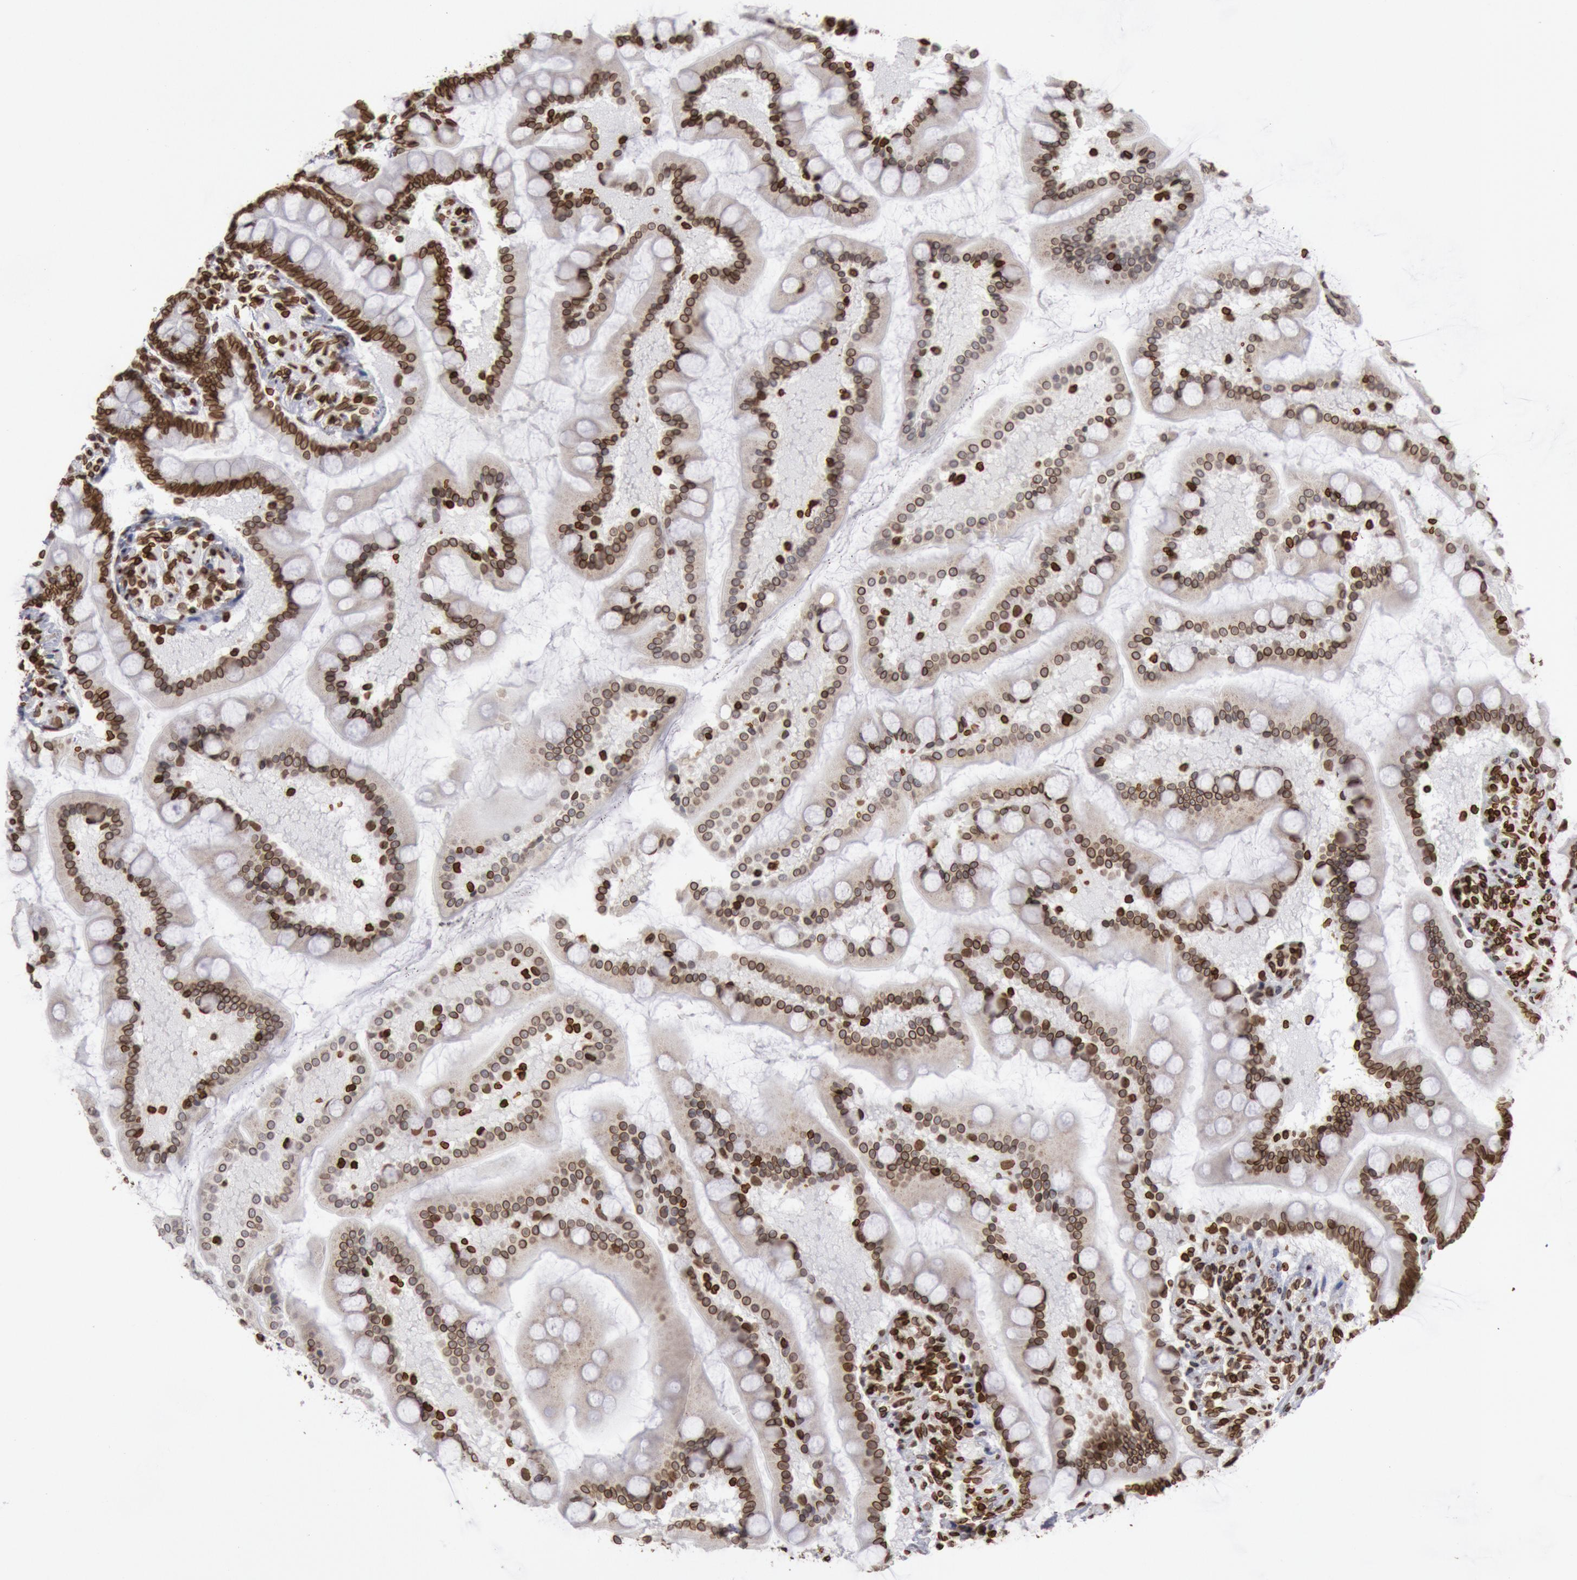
{"staining": {"intensity": "strong", "quantity": ">75%", "location": "nuclear"}, "tissue": "small intestine", "cell_type": "Glandular cells", "image_type": "normal", "snomed": [{"axis": "morphology", "description": "Normal tissue, NOS"}, {"axis": "topography", "description": "Small intestine"}], "caption": "This photomicrograph displays immunohistochemistry staining of benign small intestine, with high strong nuclear positivity in approximately >75% of glandular cells.", "gene": "SUN2", "patient": {"sex": "male", "age": 41}}